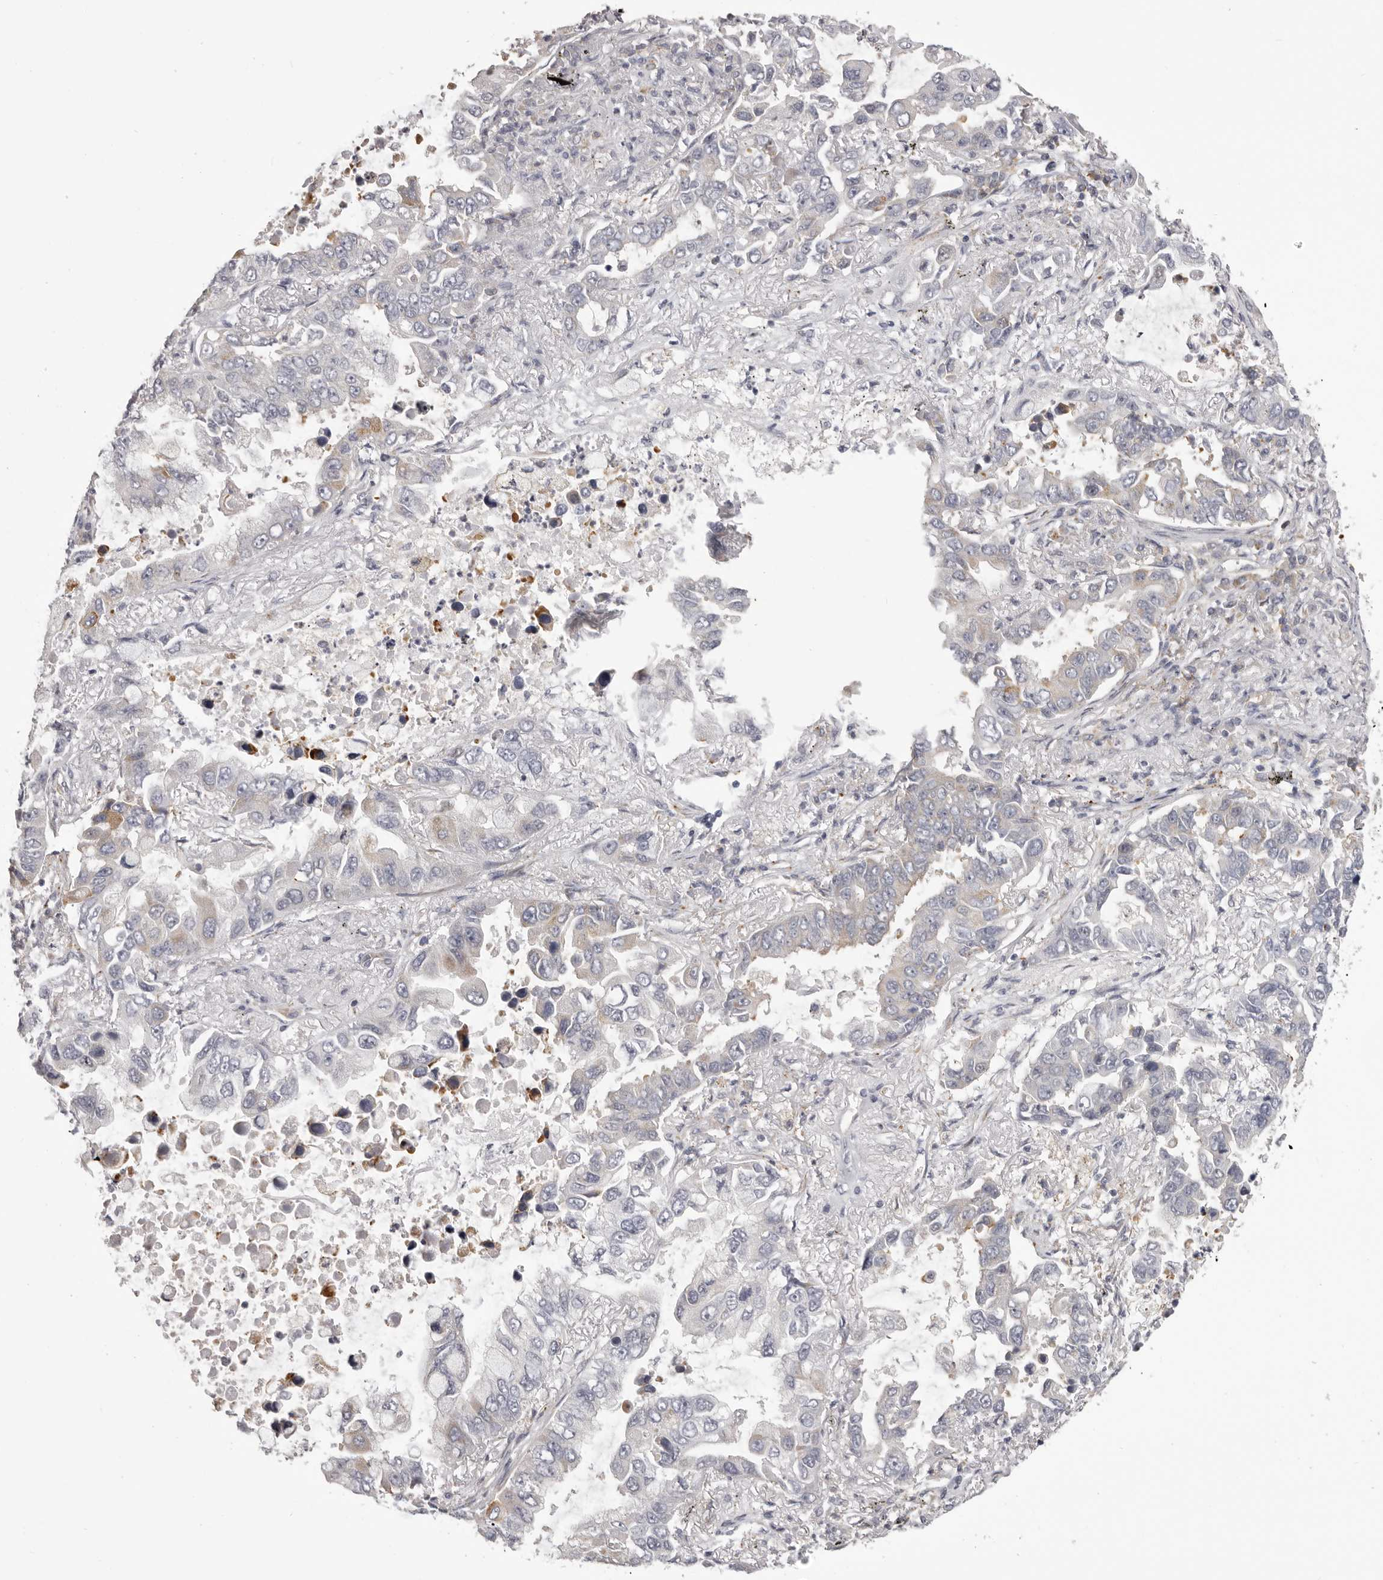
{"staining": {"intensity": "negative", "quantity": "none", "location": "none"}, "tissue": "lung cancer", "cell_type": "Tumor cells", "image_type": "cancer", "snomed": [{"axis": "morphology", "description": "Adenocarcinoma, NOS"}, {"axis": "topography", "description": "Lung"}], "caption": "Tumor cells show no significant positivity in lung adenocarcinoma.", "gene": "OTUD3", "patient": {"sex": "male", "age": 64}}